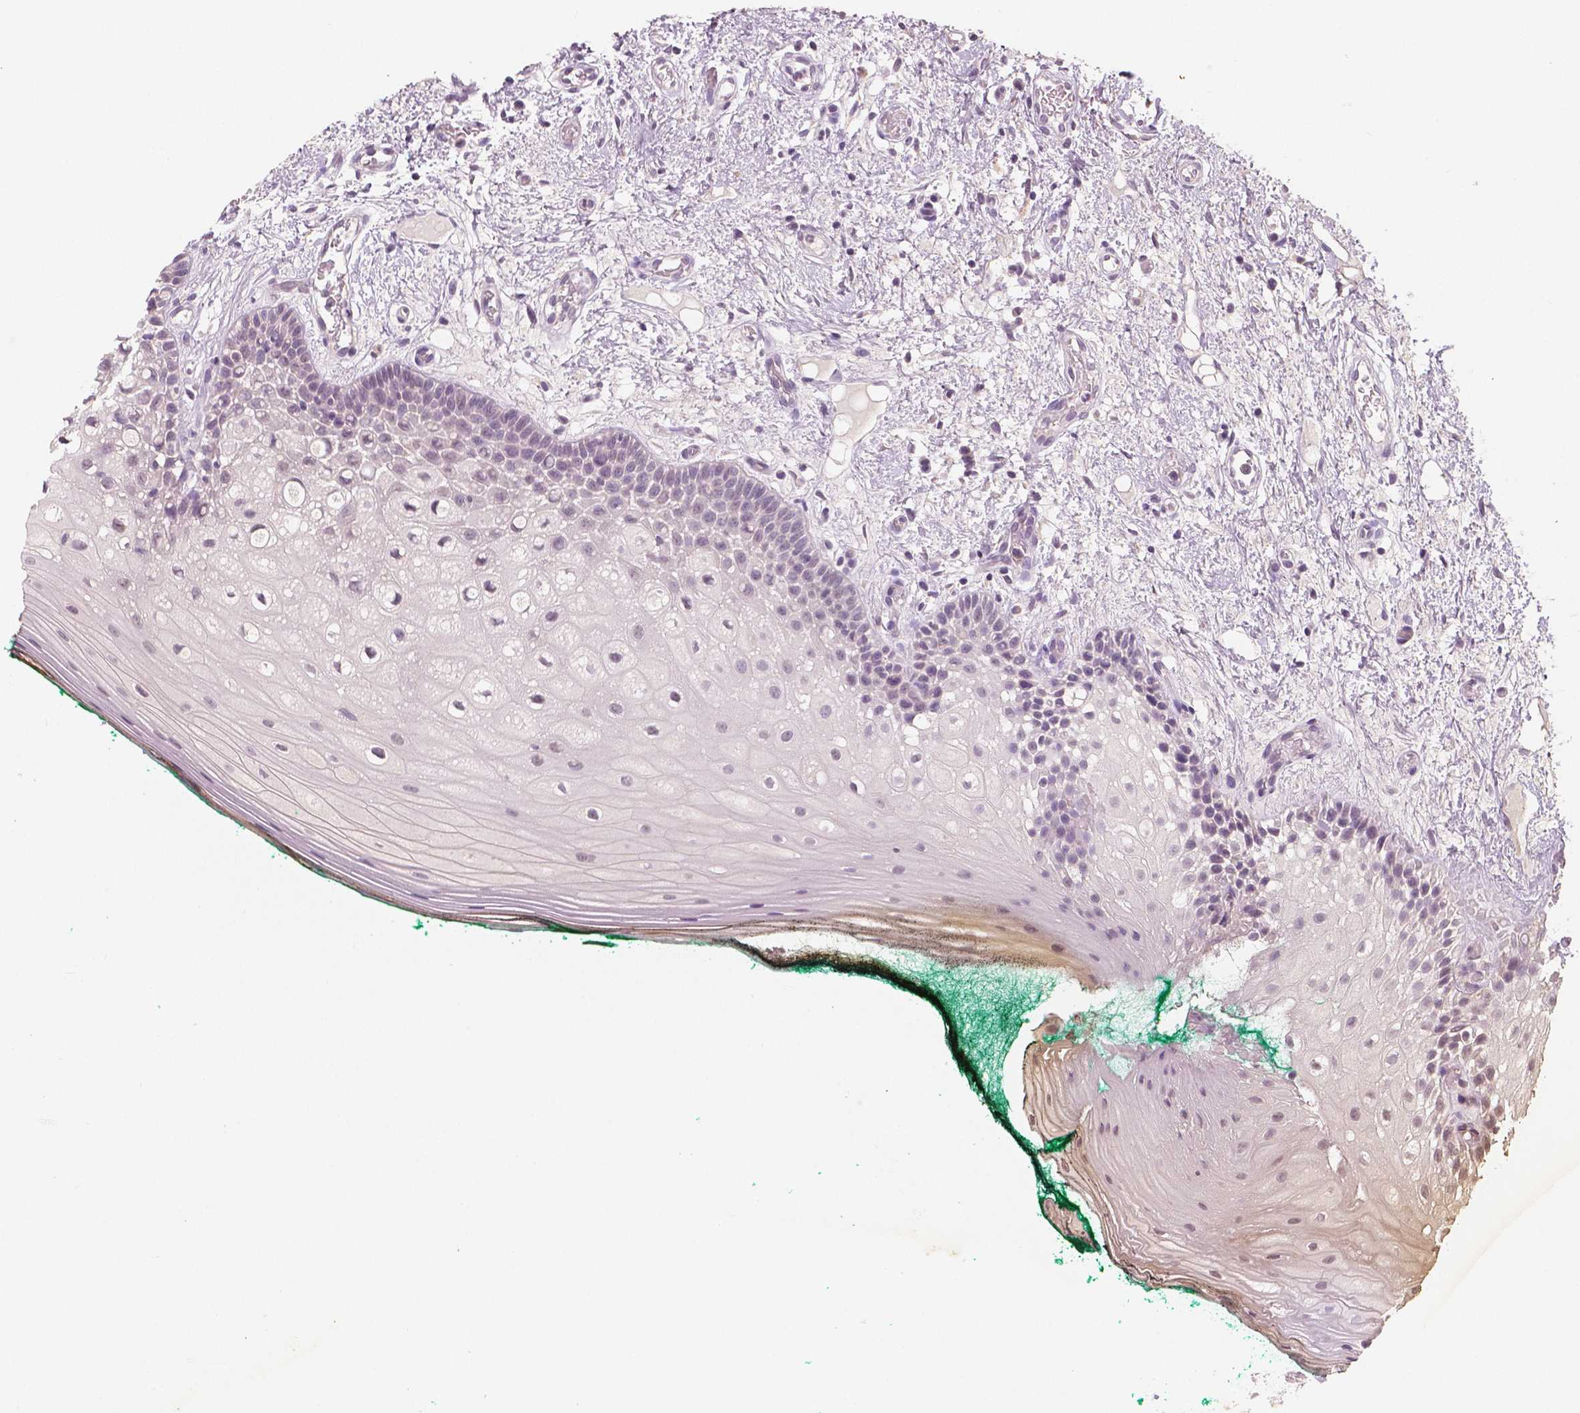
{"staining": {"intensity": "negative", "quantity": "none", "location": "none"}, "tissue": "oral mucosa", "cell_type": "Squamous epithelial cells", "image_type": "normal", "snomed": [{"axis": "morphology", "description": "Normal tissue, NOS"}, {"axis": "topography", "description": "Oral tissue"}], "caption": "Immunohistochemical staining of benign human oral mucosa displays no significant expression in squamous epithelial cells.", "gene": "RNASE7", "patient": {"sex": "female", "age": 83}}